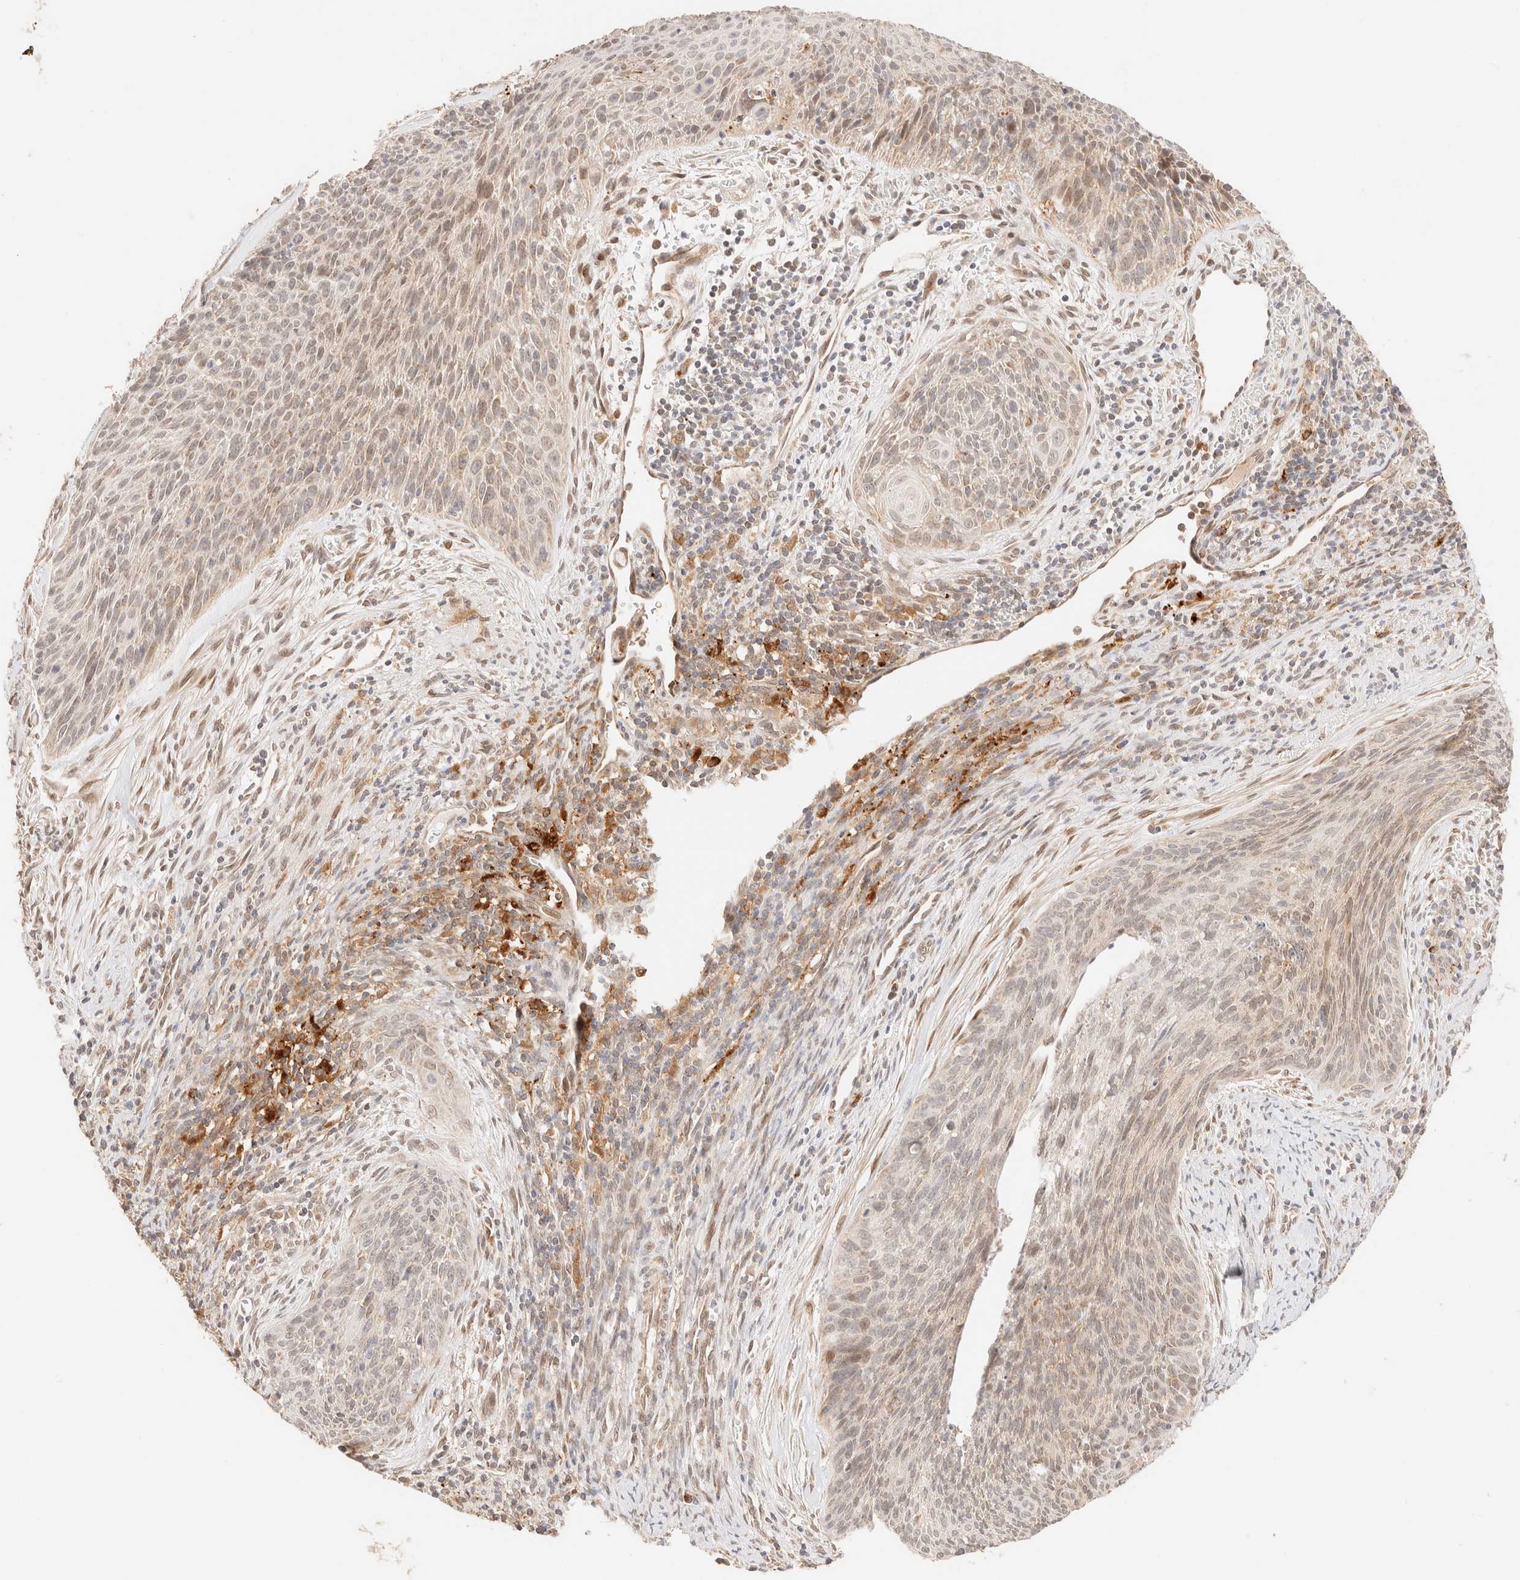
{"staining": {"intensity": "weak", "quantity": "<25%", "location": "cytoplasmic/membranous"}, "tissue": "cervical cancer", "cell_type": "Tumor cells", "image_type": "cancer", "snomed": [{"axis": "morphology", "description": "Squamous cell carcinoma, NOS"}, {"axis": "topography", "description": "Cervix"}], "caption": "A high-resolution histopathology image shows IHC staining of squamous cell carcinoma (cervical), which reveals no significant expression in tumor cells.", "gene": "TACO1", "patient": {"sex": "female", "age": 55}}